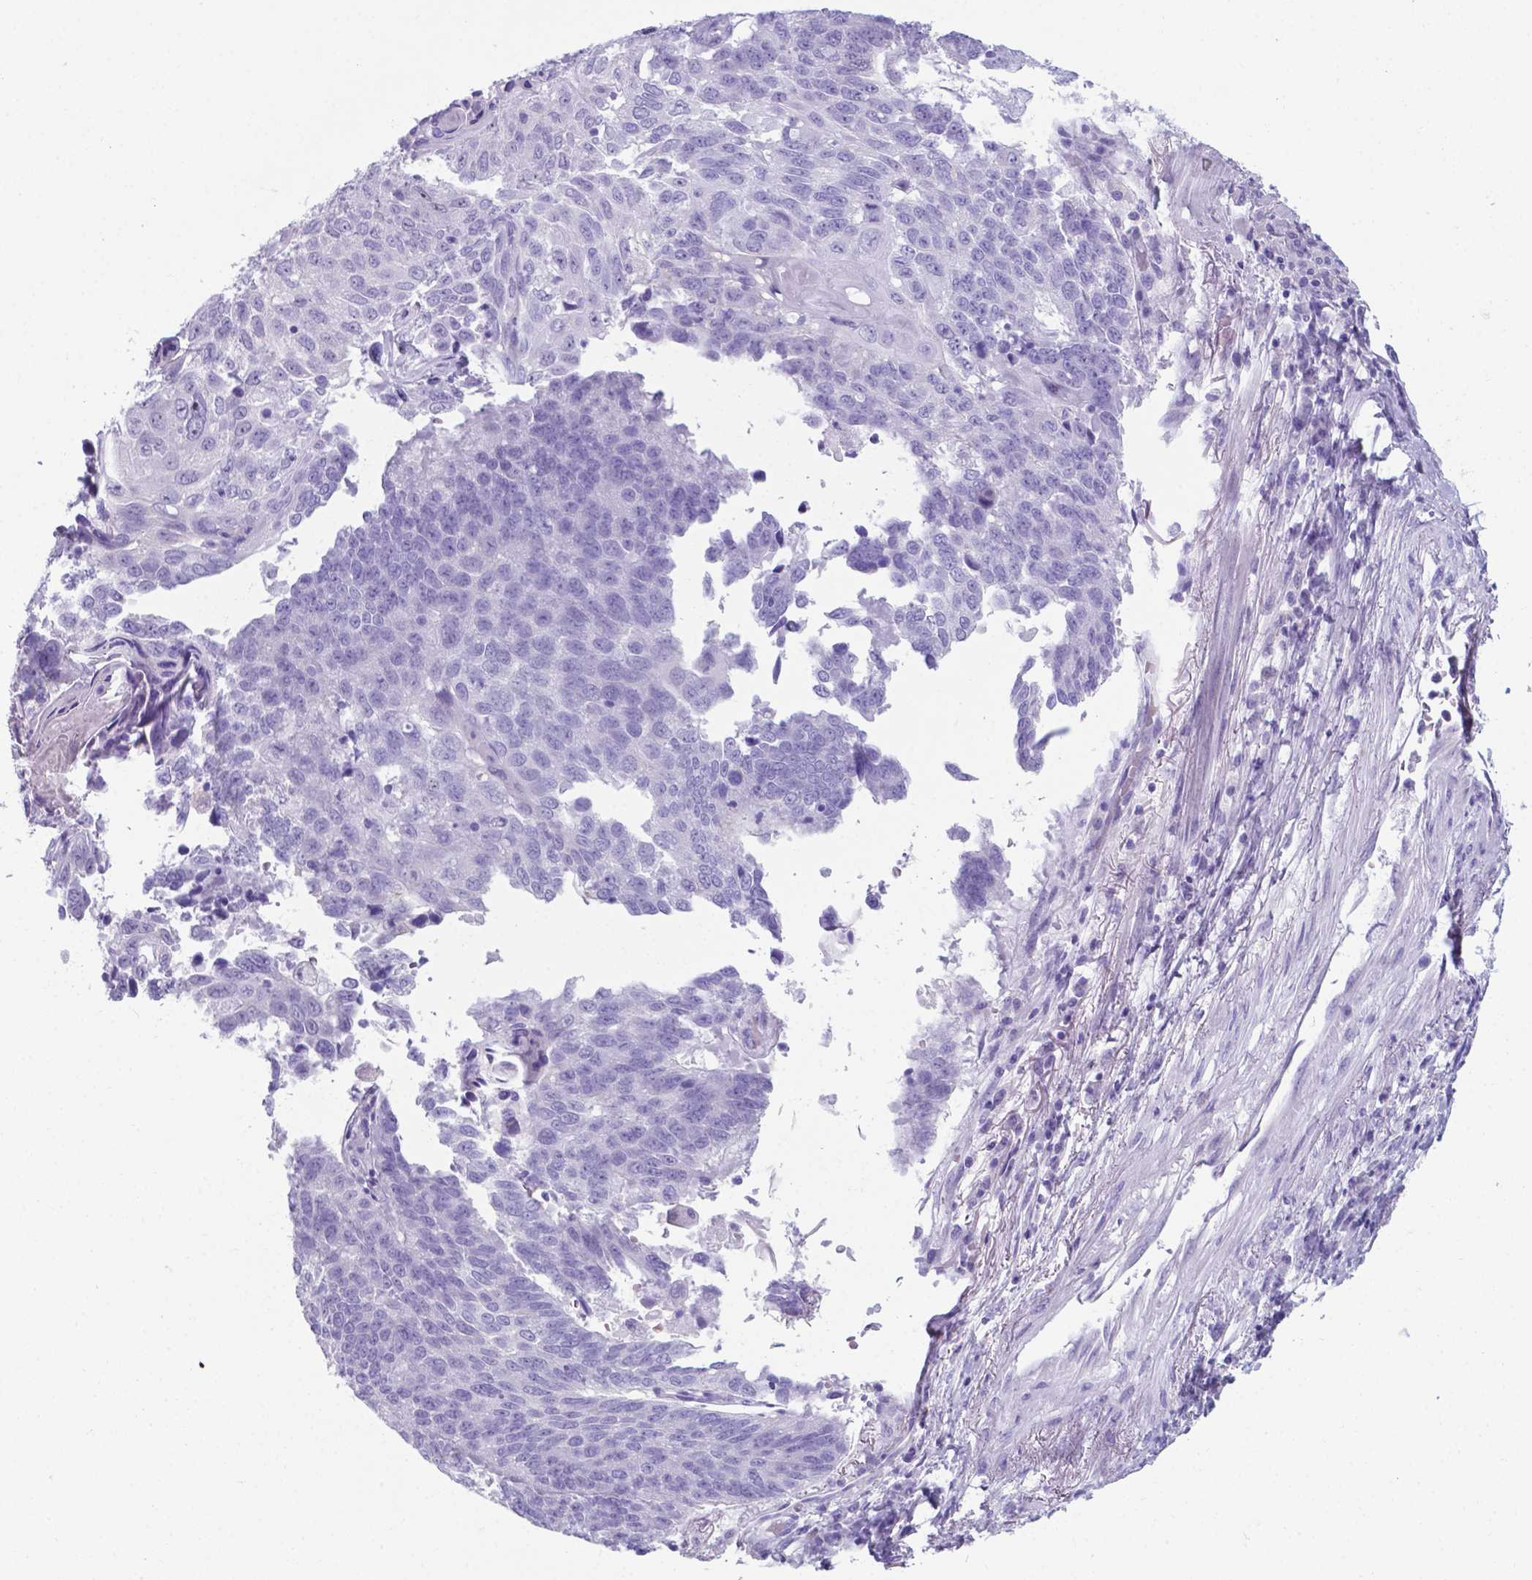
{"staining": {"intensity": "negative", "quantity": "none", "location": "none"}, "tissue": "lung cancer", "cell_type": "Tumor cells", "image_type": "cancer", "snomed": [{"axis": "morphology", "description": "Squamous cell carcinoma, NOS"}, {"axis": "topography", "description": "Lung"}], "caption": "This is an IHC photomicrograph of lung cancer. There is no positivity in tumor cells.", "gene": "AP5B1", "patient": {"sex": "male", "age": 73}}